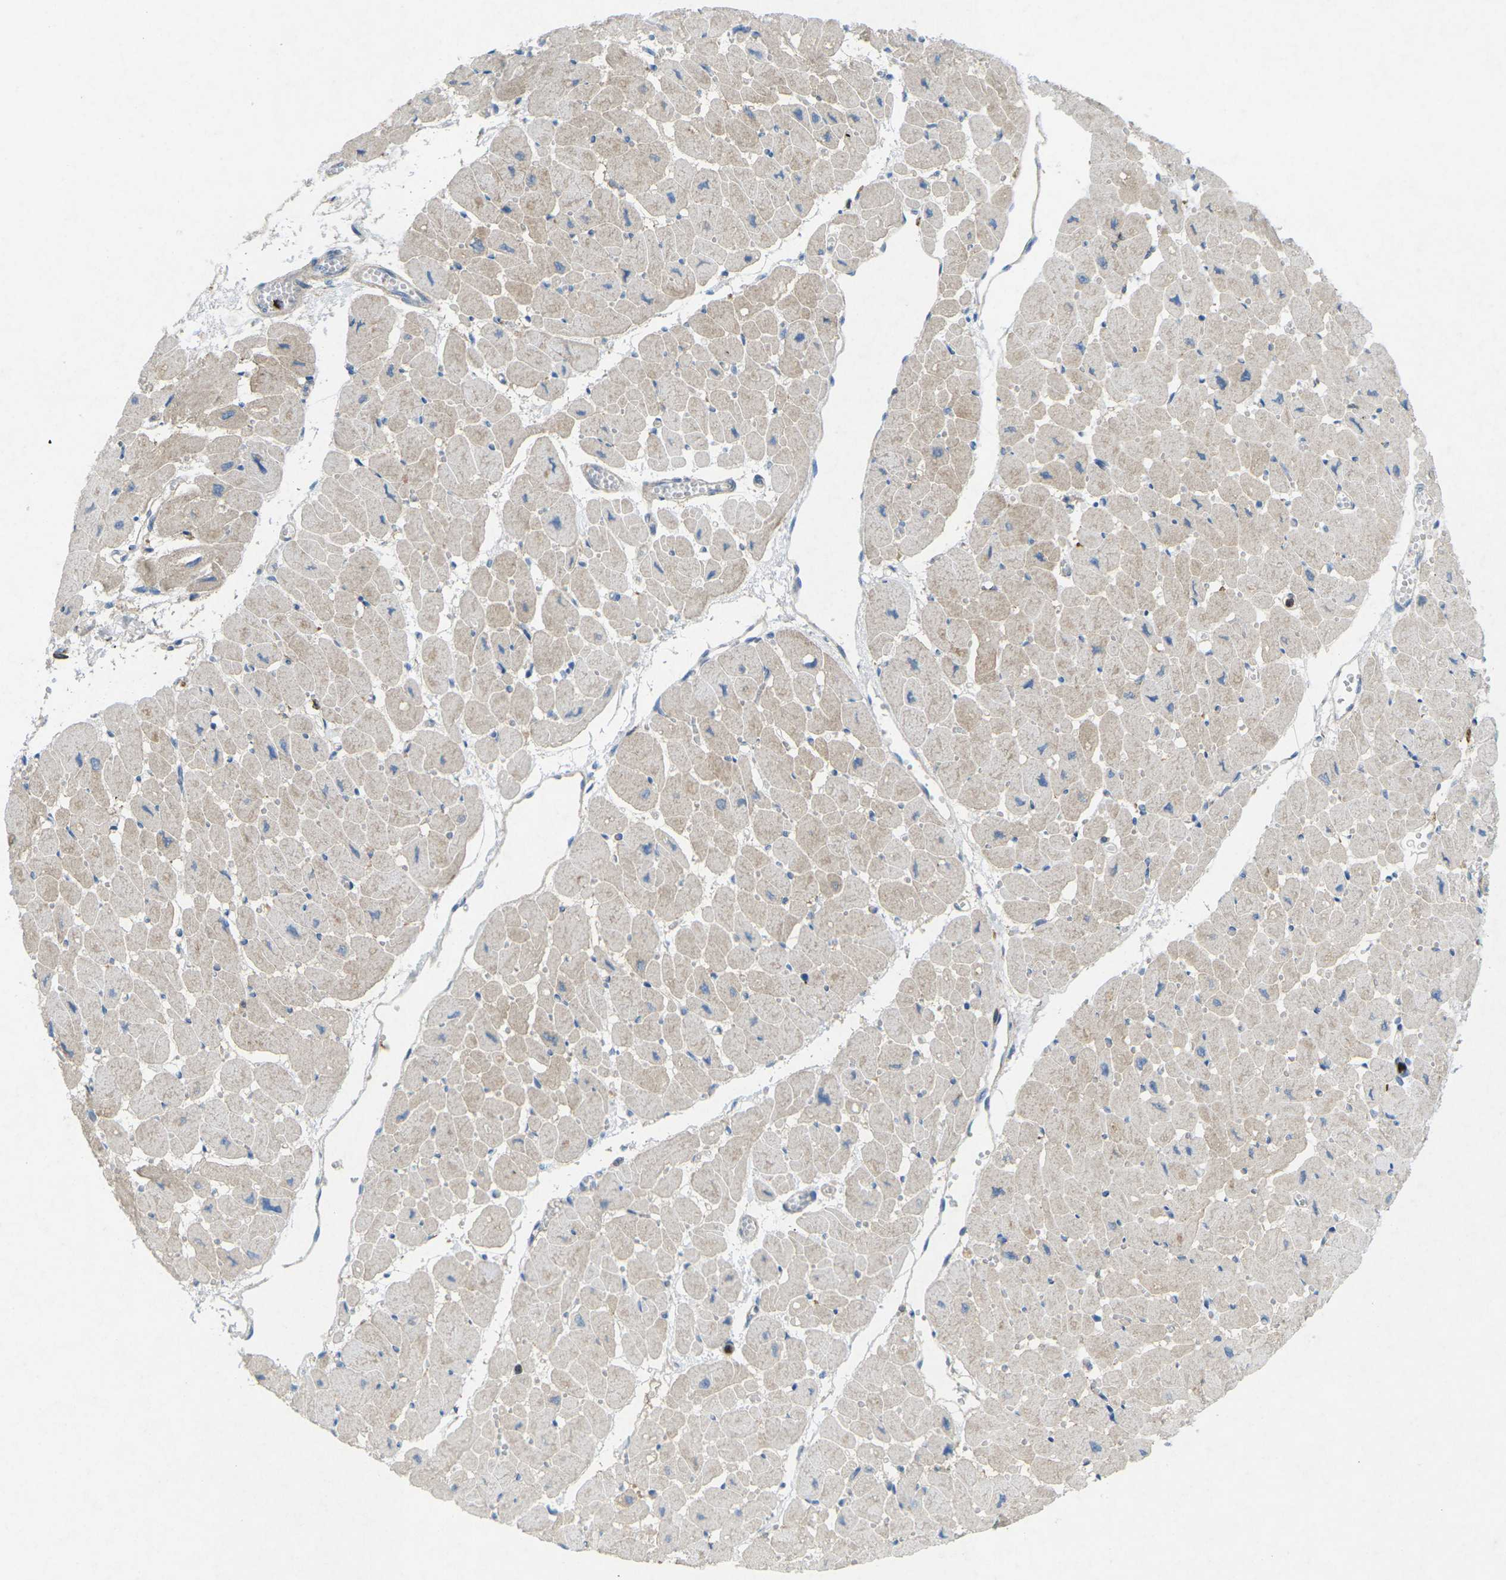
{"staining": {"intensity": "weak", "quantity": ">75%", "location": "cytoplasmic/membranous"}, "tissue": "heart muscle", "cell_type": "Cardiomyocytes", "image_type": "normal", "snomed": [{"axis": "morphology", "description": "Normal tissue, NOS"}, {"axis": "topography", "description": "Heart"}], "caption": "Immunohistochemical staining of unremarkable heart muscle shows low levels of weak cytoplasmic/membranous staining in about >75% of cardiomyocytes.", "gene": "STK11", "patient": {"sex": "female", "age": 54}}